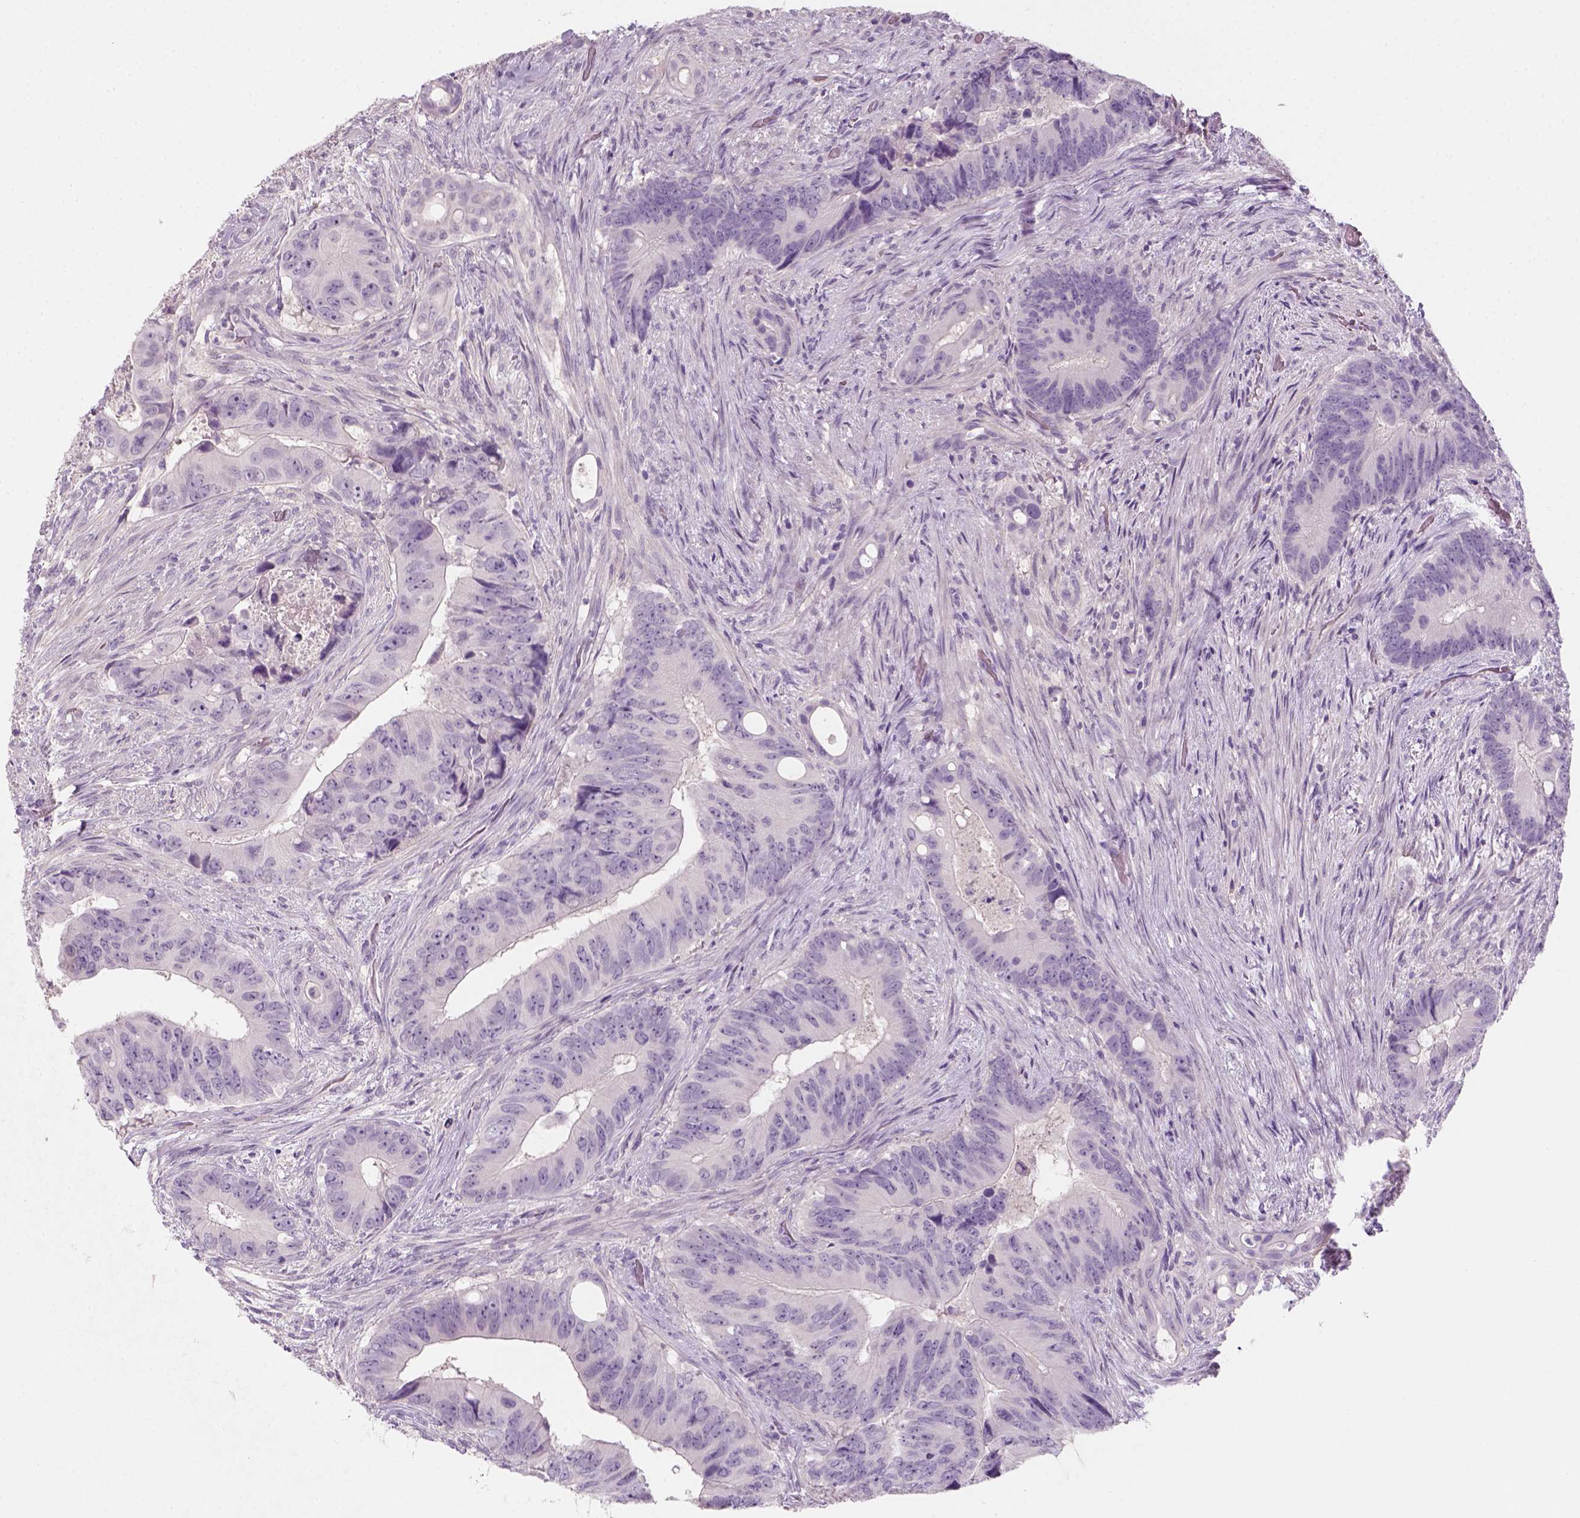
{"staining": {"intensity": "negative", "quantity": "none", "location": "none"}, "tissue": "colorectal cancer", "cell_type": "Tumor cells", "image_type": "cancer", "snomed": [{"axis": "morphology", "description": "Adenocarcinoma, NOS"}, {"axis": "topography", "description": "Rectum"}], "caption": "IHC image of neoplastic tissue: human colorectal cancer (adenocarcinoma) stained with DAB reveals no significant protein staining in tumor cells.", "gene": "KRT25", "patient": {"sex": "male", "age": 78}}